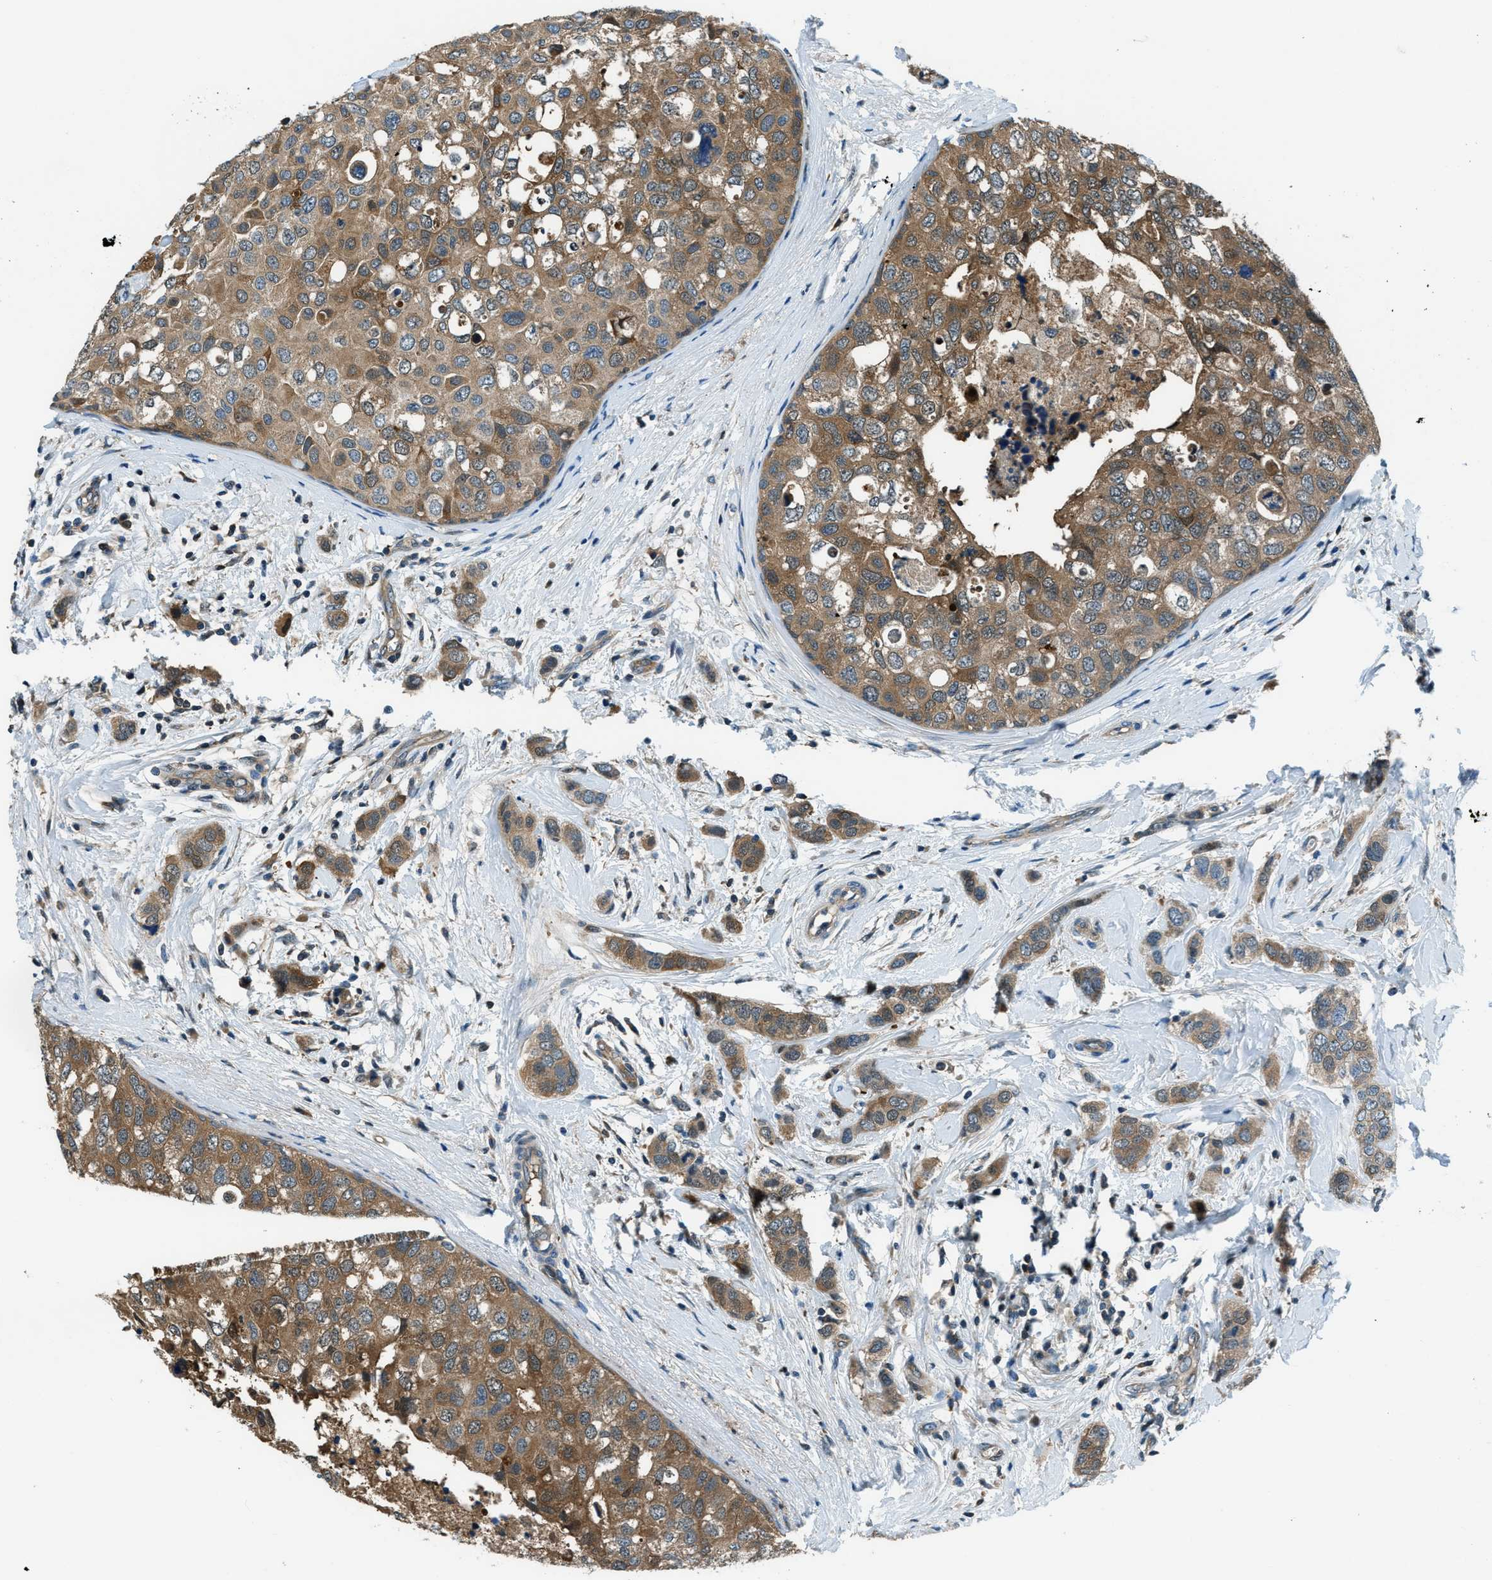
{"staining": {"intensity": "moderate", "quantity": ">75%", "location": "cytoplasmic/membranous"}, "tissue": "breast cancer", "cell_type": "Tumor cells", "image_type": "cancer", "snomed": [{"axis": "morphology", "description": "Duct carcinoma"}, {"axis": "topography", "description": "Breast"}], "caption": "Breast cancer (infiltrating ductal carcinoma) stained for a protein (brown) displays moderate cytoplasmic/membranous positive positivity in about >75% of tumor cells.", "gene": "HEBP2", "patient": {"sex": "female", "age": 50}}